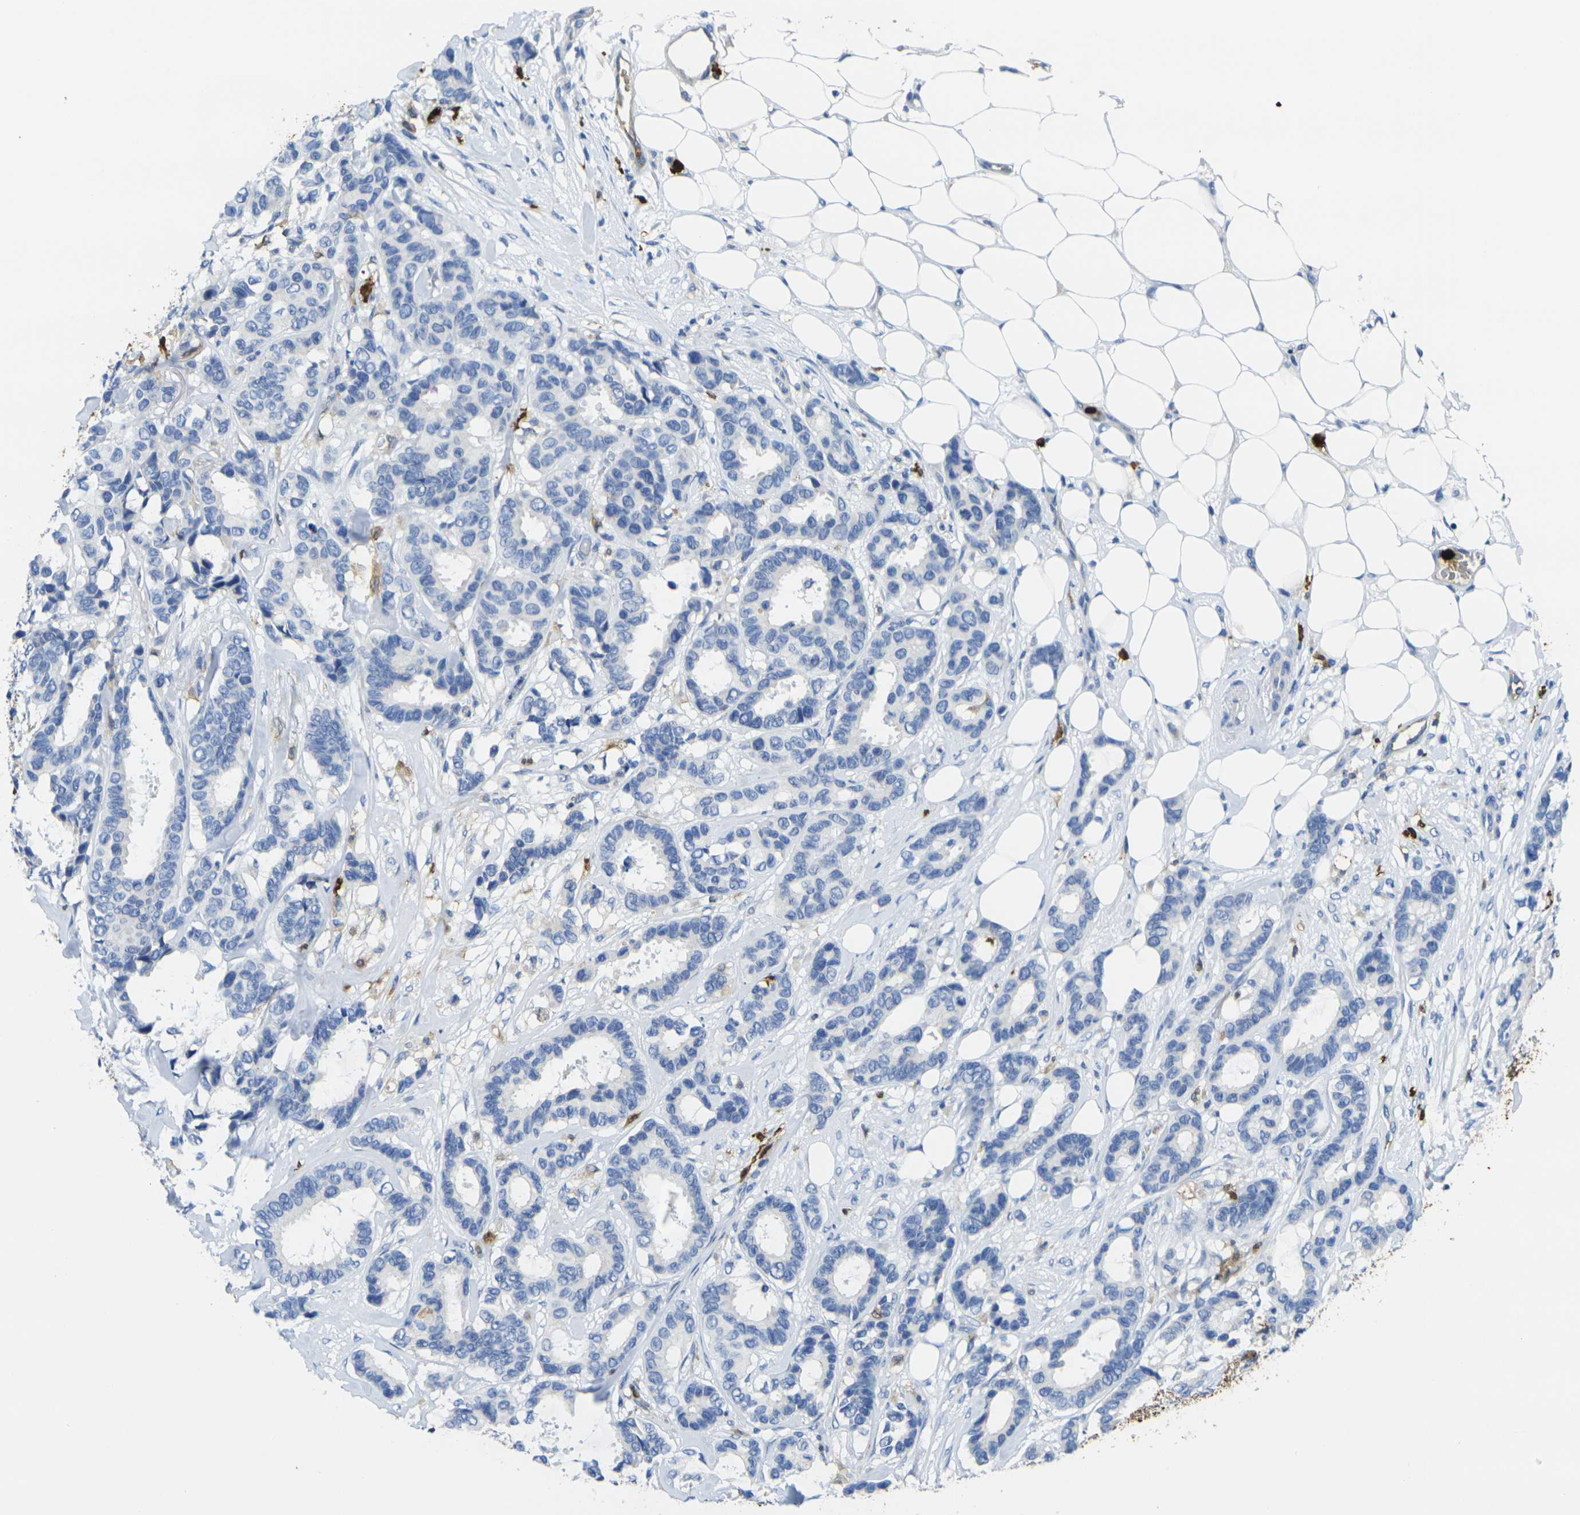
{"staining": {"intensity": "negative", "quantity": "none", "location": "none"}, "tissue": "breast cancer", "cell_type": "Tumor cells", "image_type": "cancer", "snomed": [{"axis": "morphology", "description": "Duct carcinoma"}, {"axis": "topography", "description": "Breast"}], "caption": "Immunohistochemical staining of invasive ductal carcinoma (breast) reveals no significant staining in tumor cells.", "gene": "S100A9", "patient": {"sex": "female", "age": 87}}